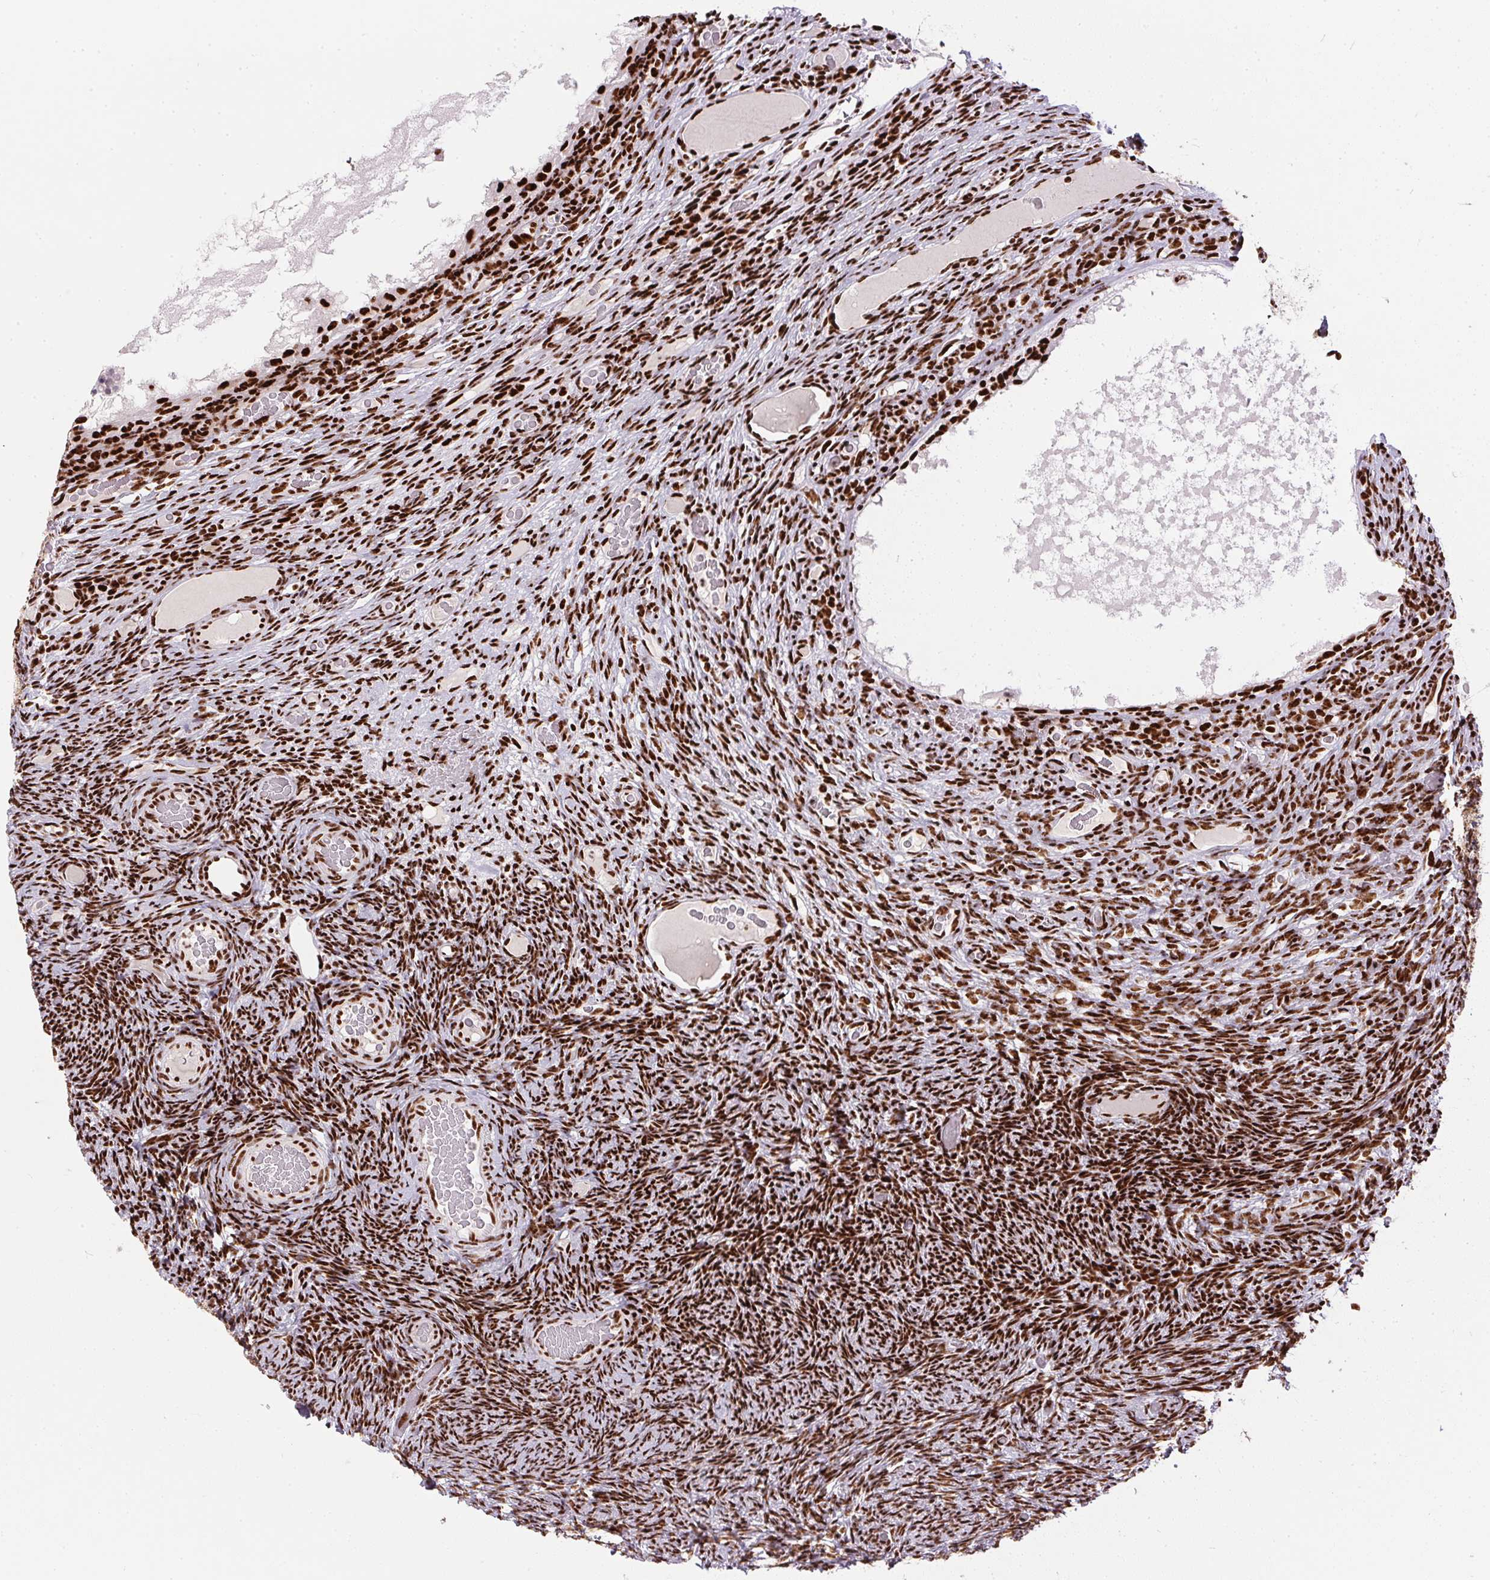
{"staining": {"intensity": "strong", "quantity": ">75%", "location": "nuclear"}, "tissue": "ovary", "cell_type": "Ovarian stroma cells", "image_type": "normal", "snomed": [{"axis": "morphology", "description": "Normal tissue, NOS"}, {"axis": "topography", "description": "Ovary"}], "caption": "Ovary stained with immunohistochemistry (IHC) demonstrates strong nuclear staining in about >75% of ovarian stroma cells.", "gene": "PAGE3", "patient": {"sex": "female", "age": 34}}